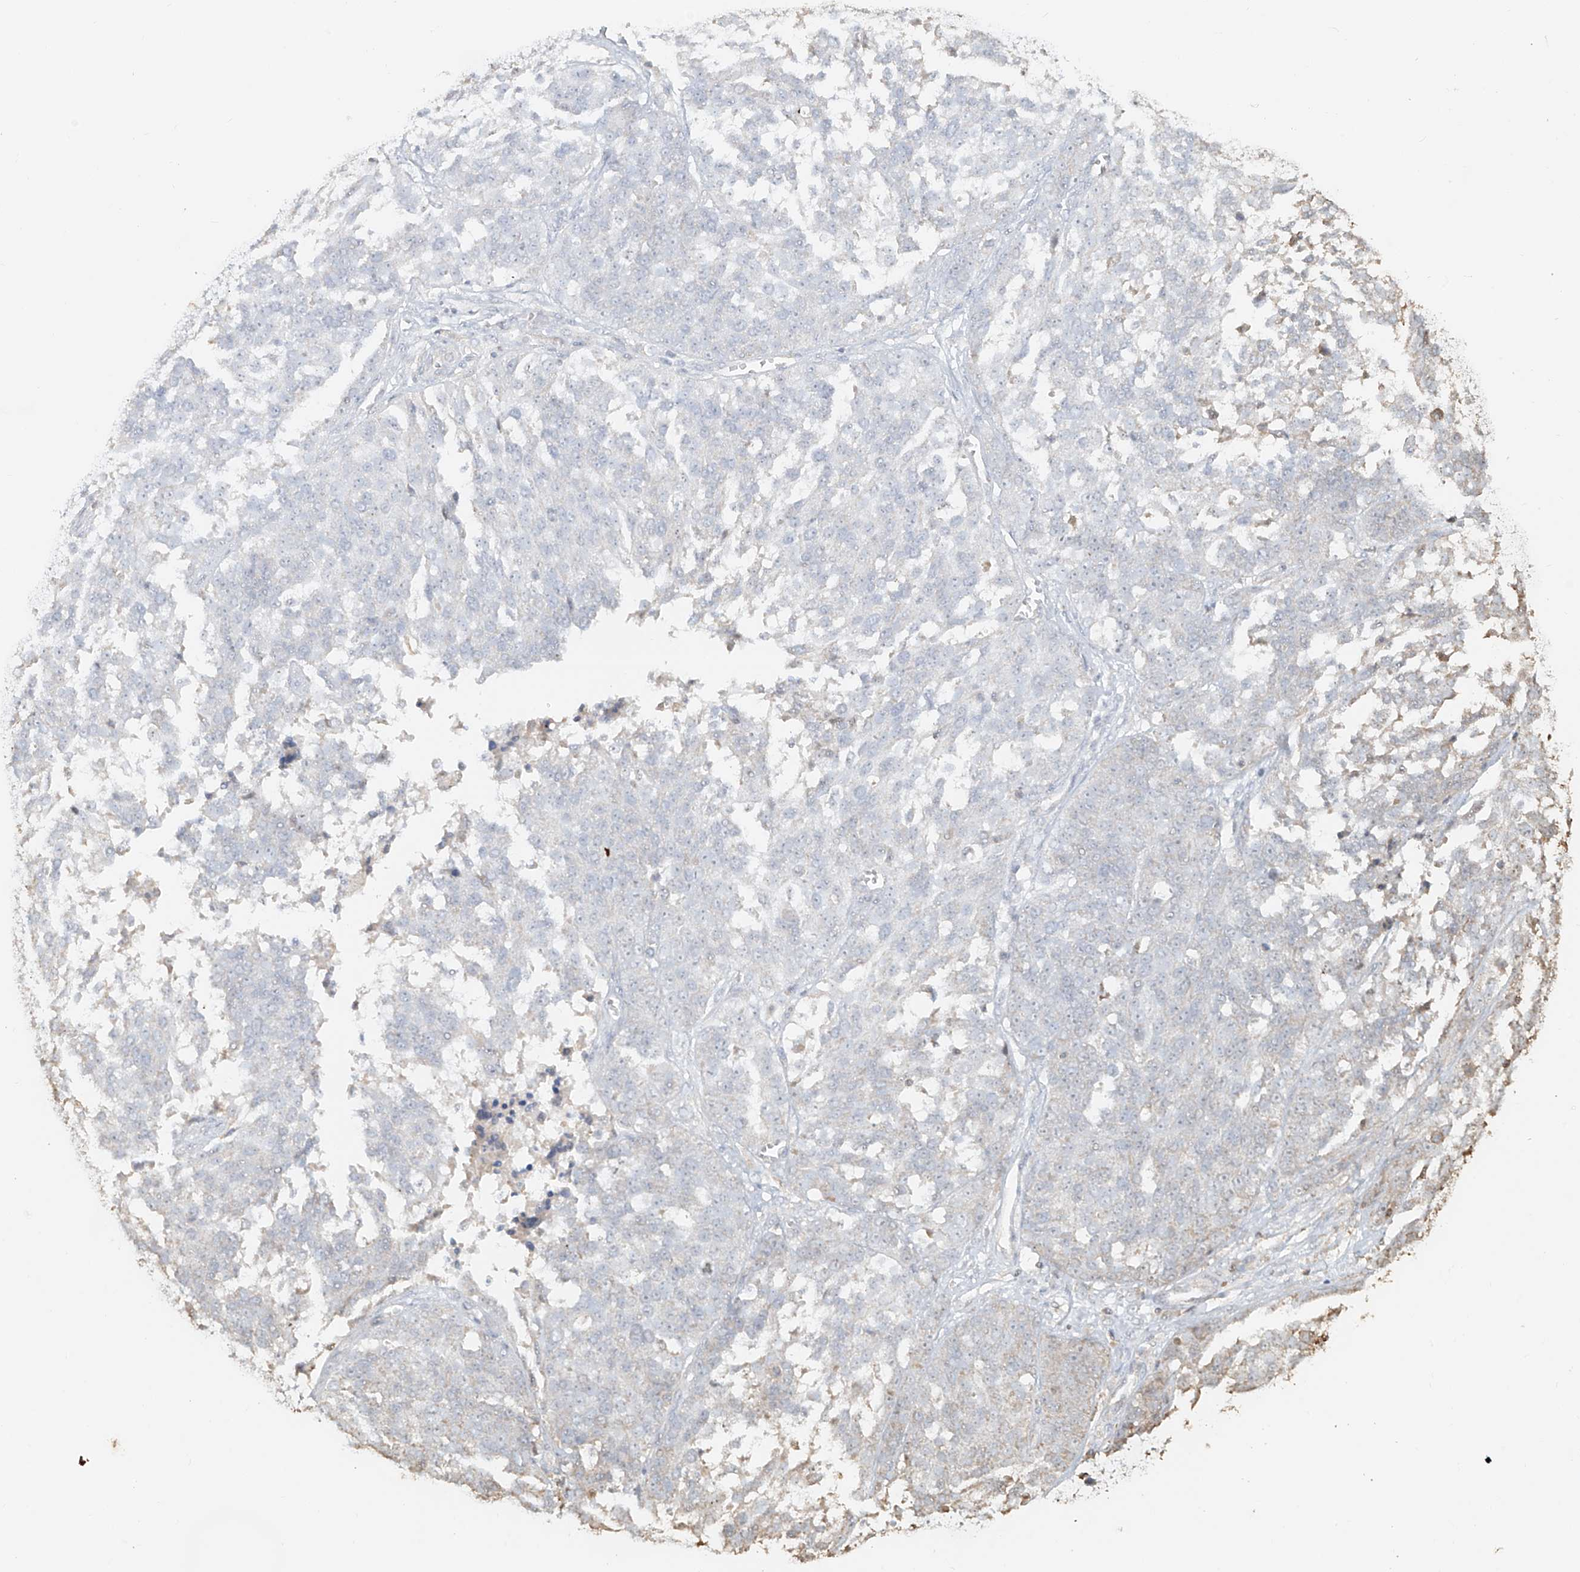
{"staining": {"intensity": "negative", "quantity": "none", "location": "none"}, "tissue": "ovarian cancer", "cell_type": "Tumor cells", "image_type": "cancer", "snomed": [{"axis": "morphology", "description": "Cystadenocarcinoma, serous, NOS"}, {"axis": "topography", "description": "Ovary"}], "caption": "High power microscopy image of an immunohistochemistry photomicrograph of serous cystadenocarcinoma (ovarian), revealing no significant expression in tumor cells.", "gene": "NPHS1", "patient": {"sex": "female", "age": 44}}